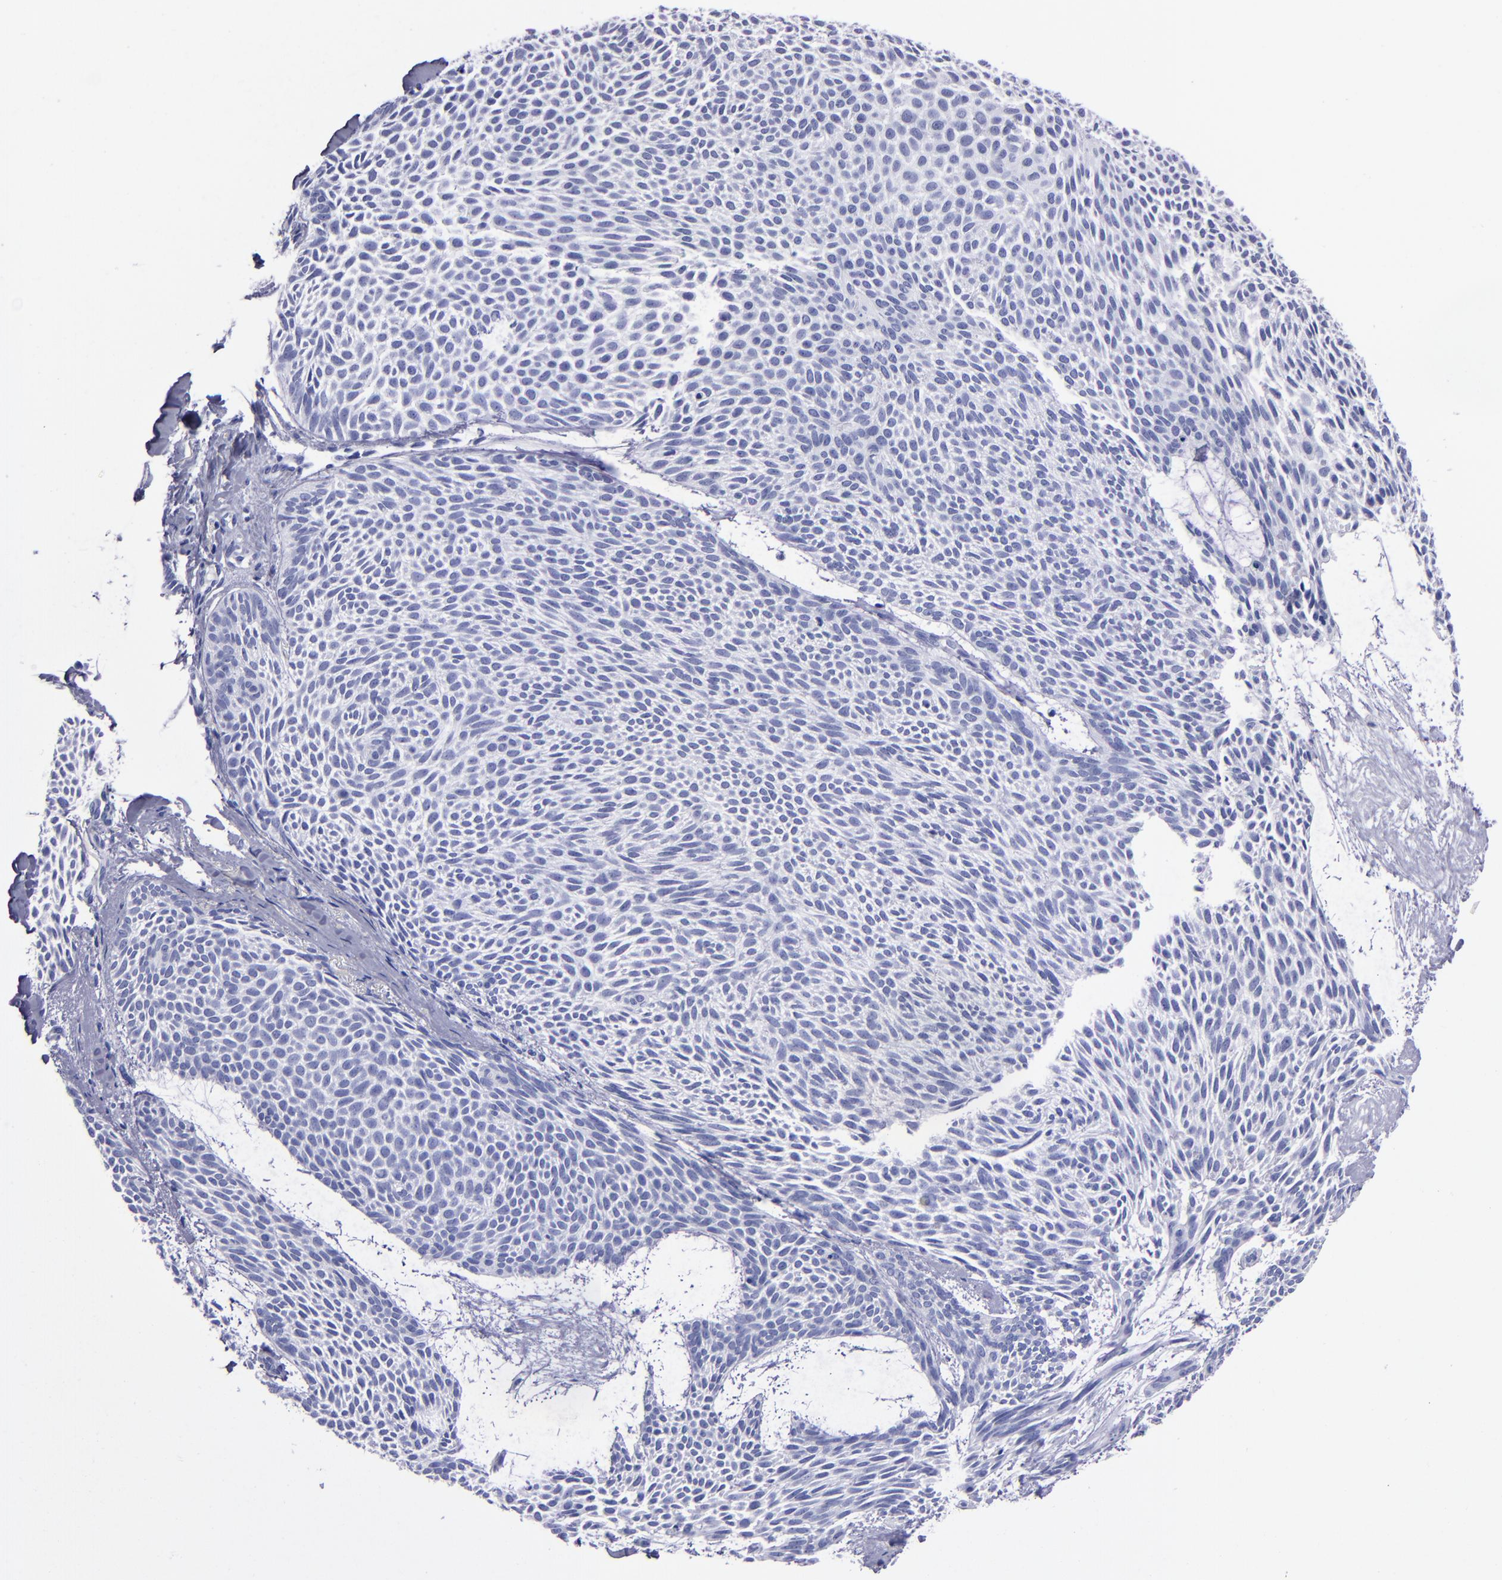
{"staining": {"intensity": "negative", "quantity": "none", "location": "none"}, "tissue": "skin cancer", "cell_type": "Tumor cells", "image_type": "cancer", "snomed": [{"axis": "morphology", "description": "Basal cell carcinoma"}, {"axis": "topography", "description": "Skin"}], "caption": "Basal cell carcinoma (skin) stained for a protein using IHC exhibits no positivity tumor cells.", "gene": "CR1", "patient": {"sex": "male", "age": 84}}